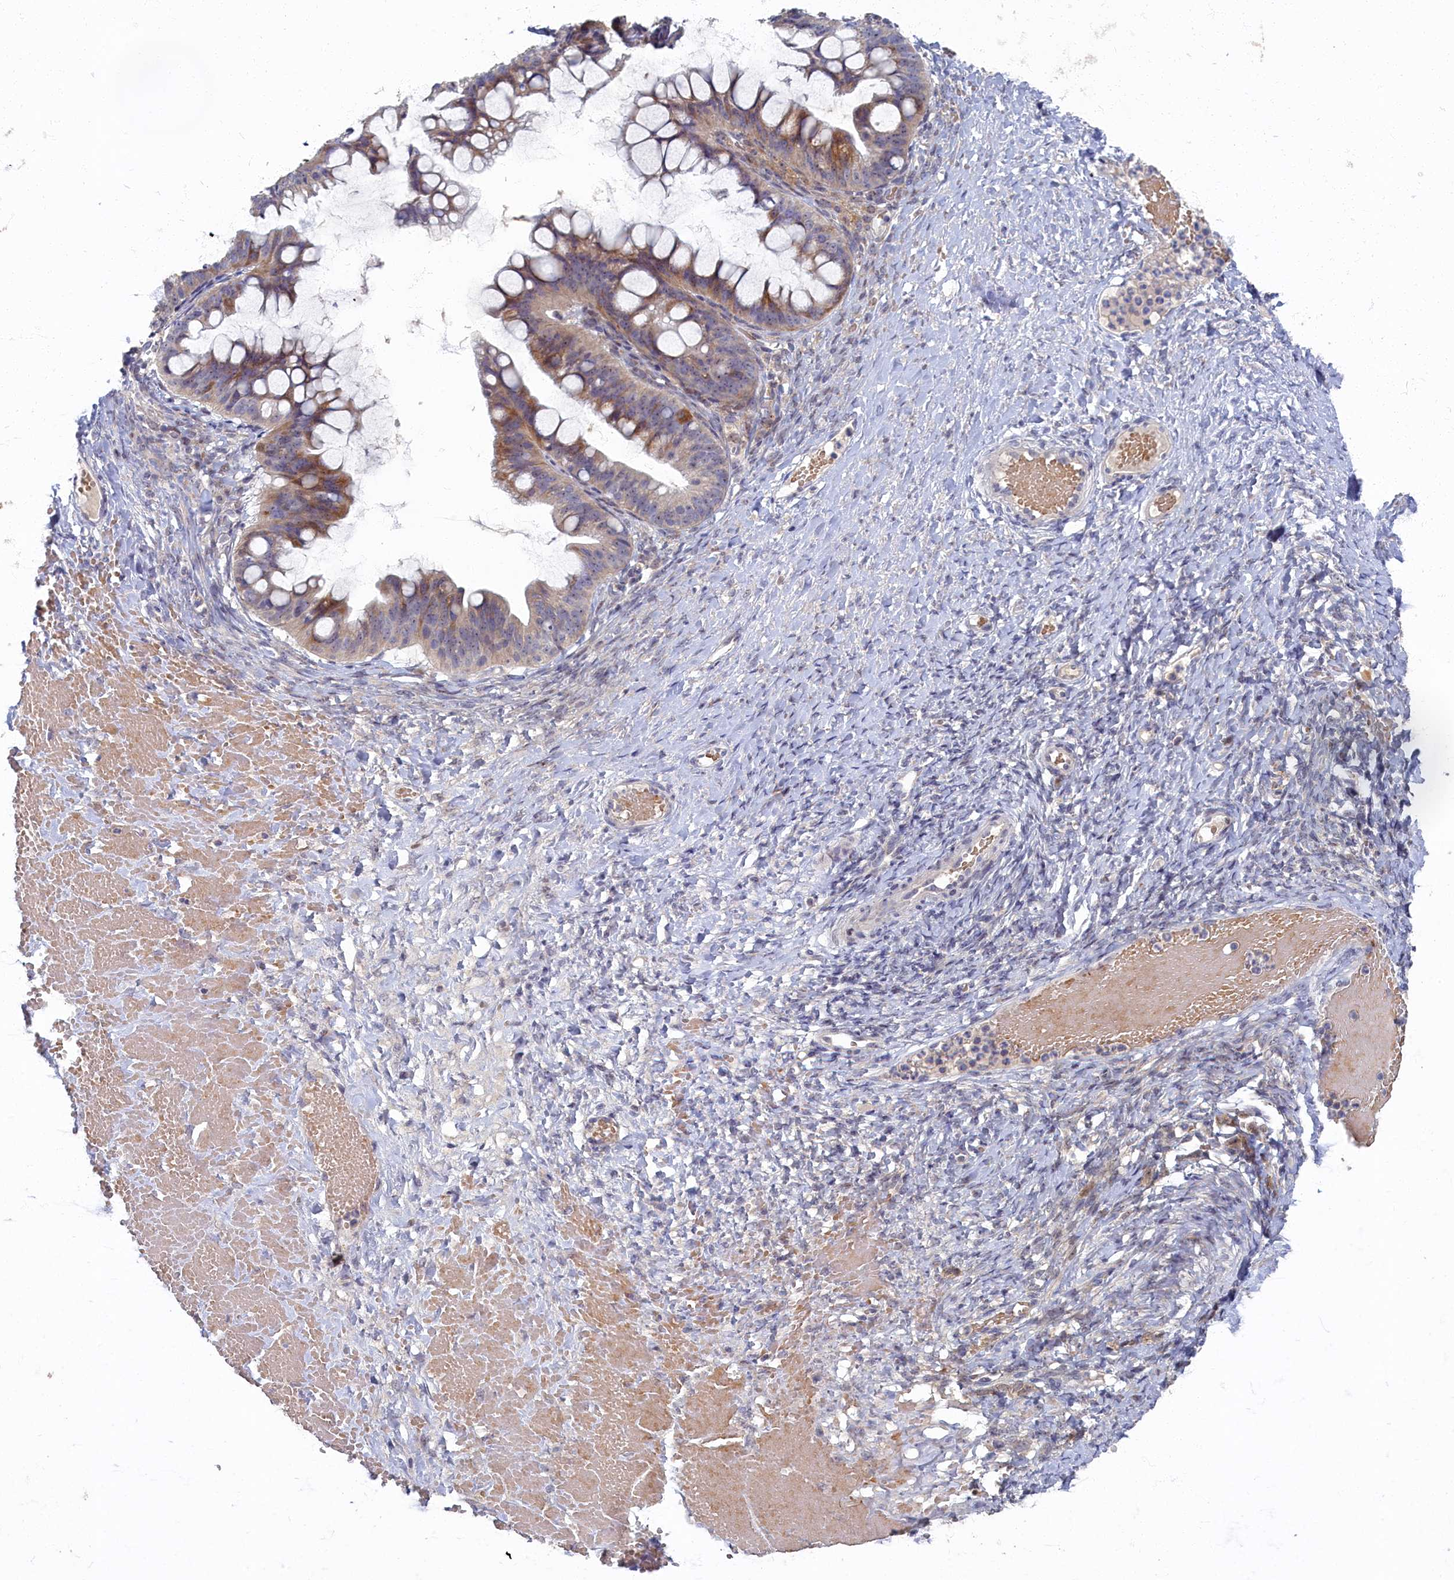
{"staining": {"intensity": "moderate", "quantity": "25%-75%", "location": "cytoplasmic/membranous"}, "tissue": "ovarian cancer", "cell_type": "Tumor cells", "image_type": "cancer", "snomed": [{"axis": "morphology", "description": "Cystadenocarcinoma, mucinous, NOS"}, {"axis": "topography", "description": "Ovary"}], "caption": "High-power microscopy captured an immunohistochemistry photomicrograph of ovarian mucinous cystadenocarcinoma, revealing moderate cytoplasmic/membranous staining in about 25%-75% of tumor cells. The staining was performed using DAB to visualize the protein expression in brown, while the nuclei were stained in blue with hematoxylin (Magnification: 20x).", "gene": "HUNK", "patient": {"sex": "female", "age": 73}}